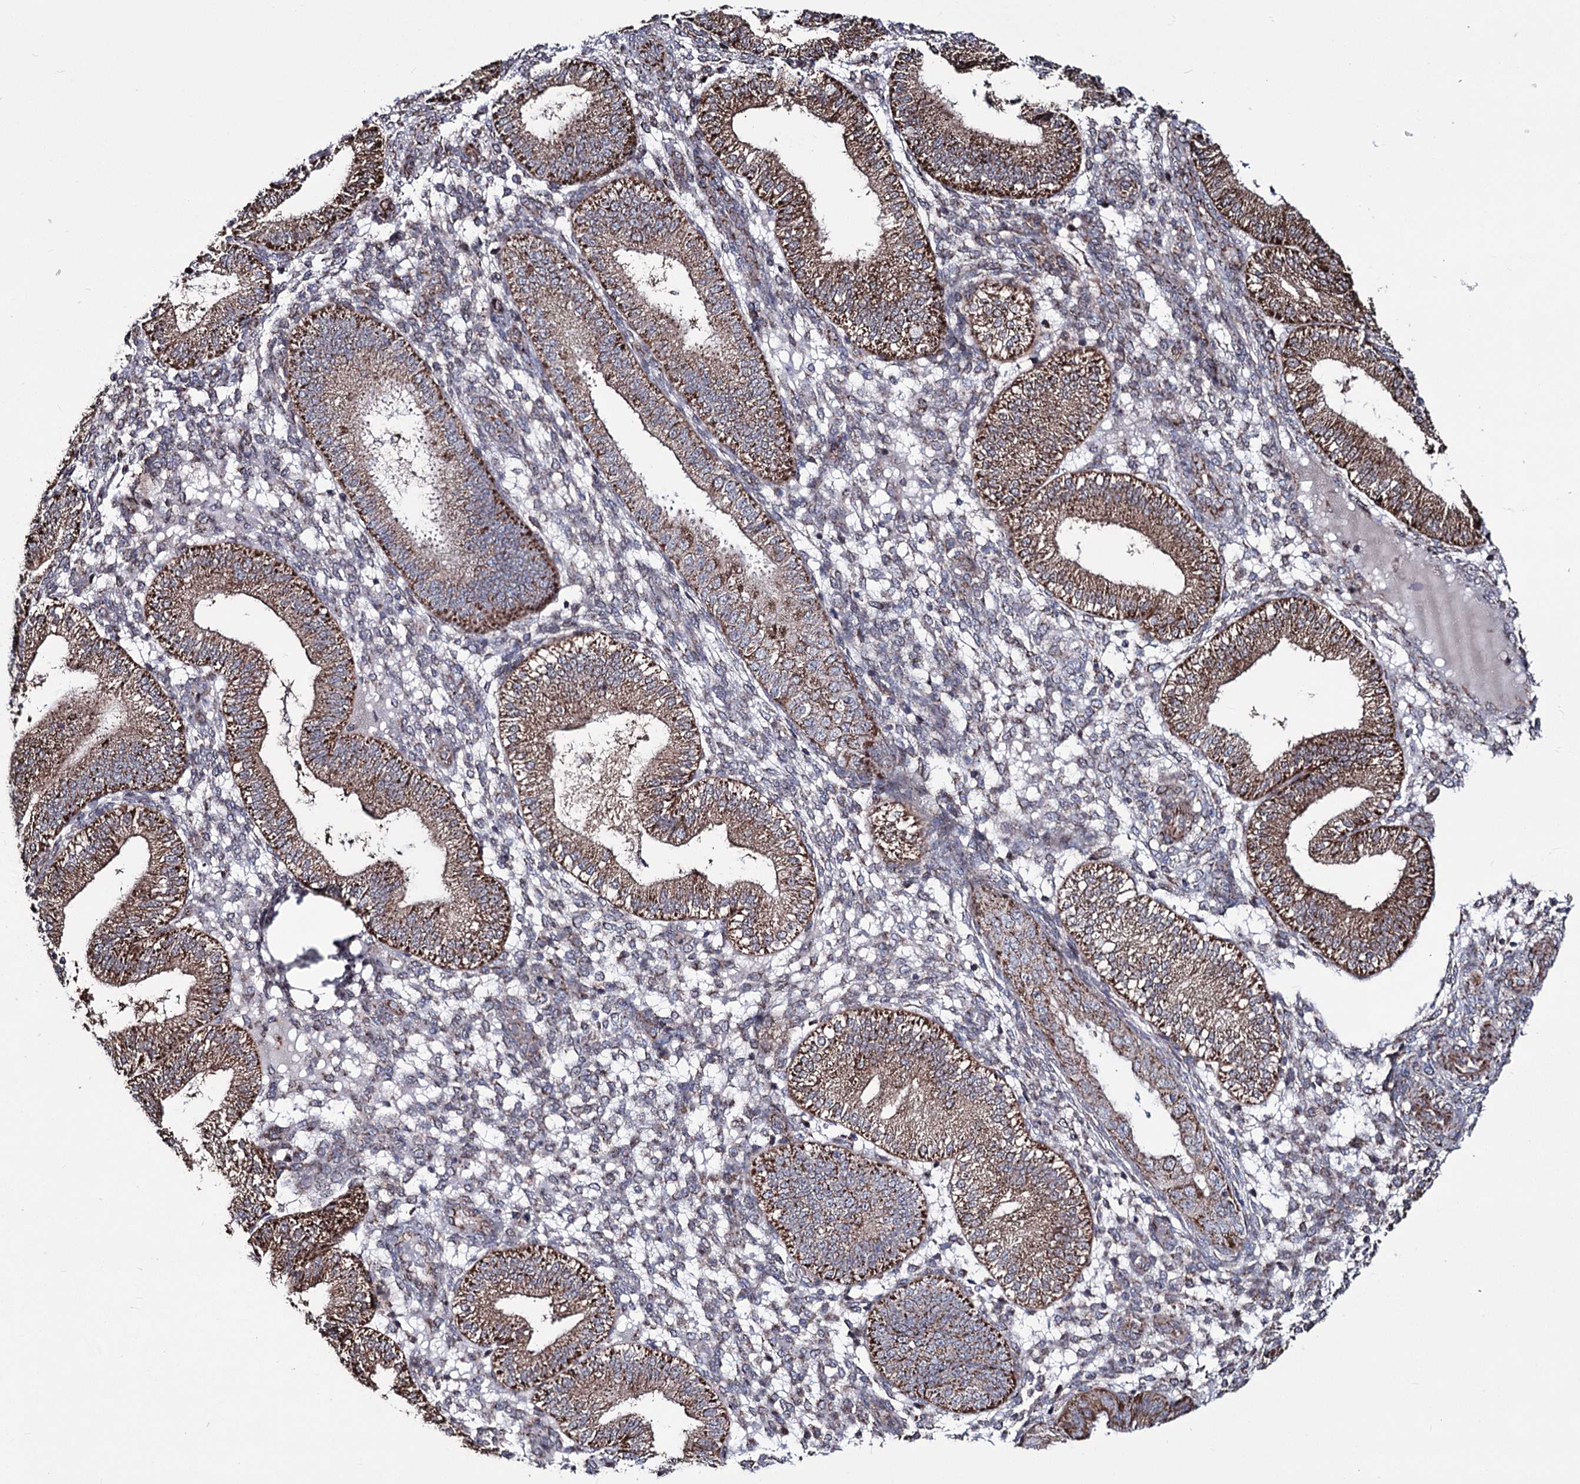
{"staining": {"intensity": "weak", "quantity": "25%-75%", "location": "cytoplasmic/membranous"}, "tissue": "endometrium", "cell_type": "Cells in endometrial stroma", "image_type": "normal", "snomed": [{"axis": "morphology", "description": "Normal tissue, NOS"}, {"axis": "topography", "description": "Endometrium"}], "caption": "Immunohistochemical staining of unremarkable endometrium reveals low levels of weak cytoplasmic/membranous positivity in approximately 25%-75% of cells in endometrial stroma. (Stains: DAB (3,3'-diaminobenzidine) in brown, nuclei in blue, Microscopy: brightfield microscopy at high magnification).", "gene": "CREB3L4", "patient": {"sex": "female", "age": 39}}